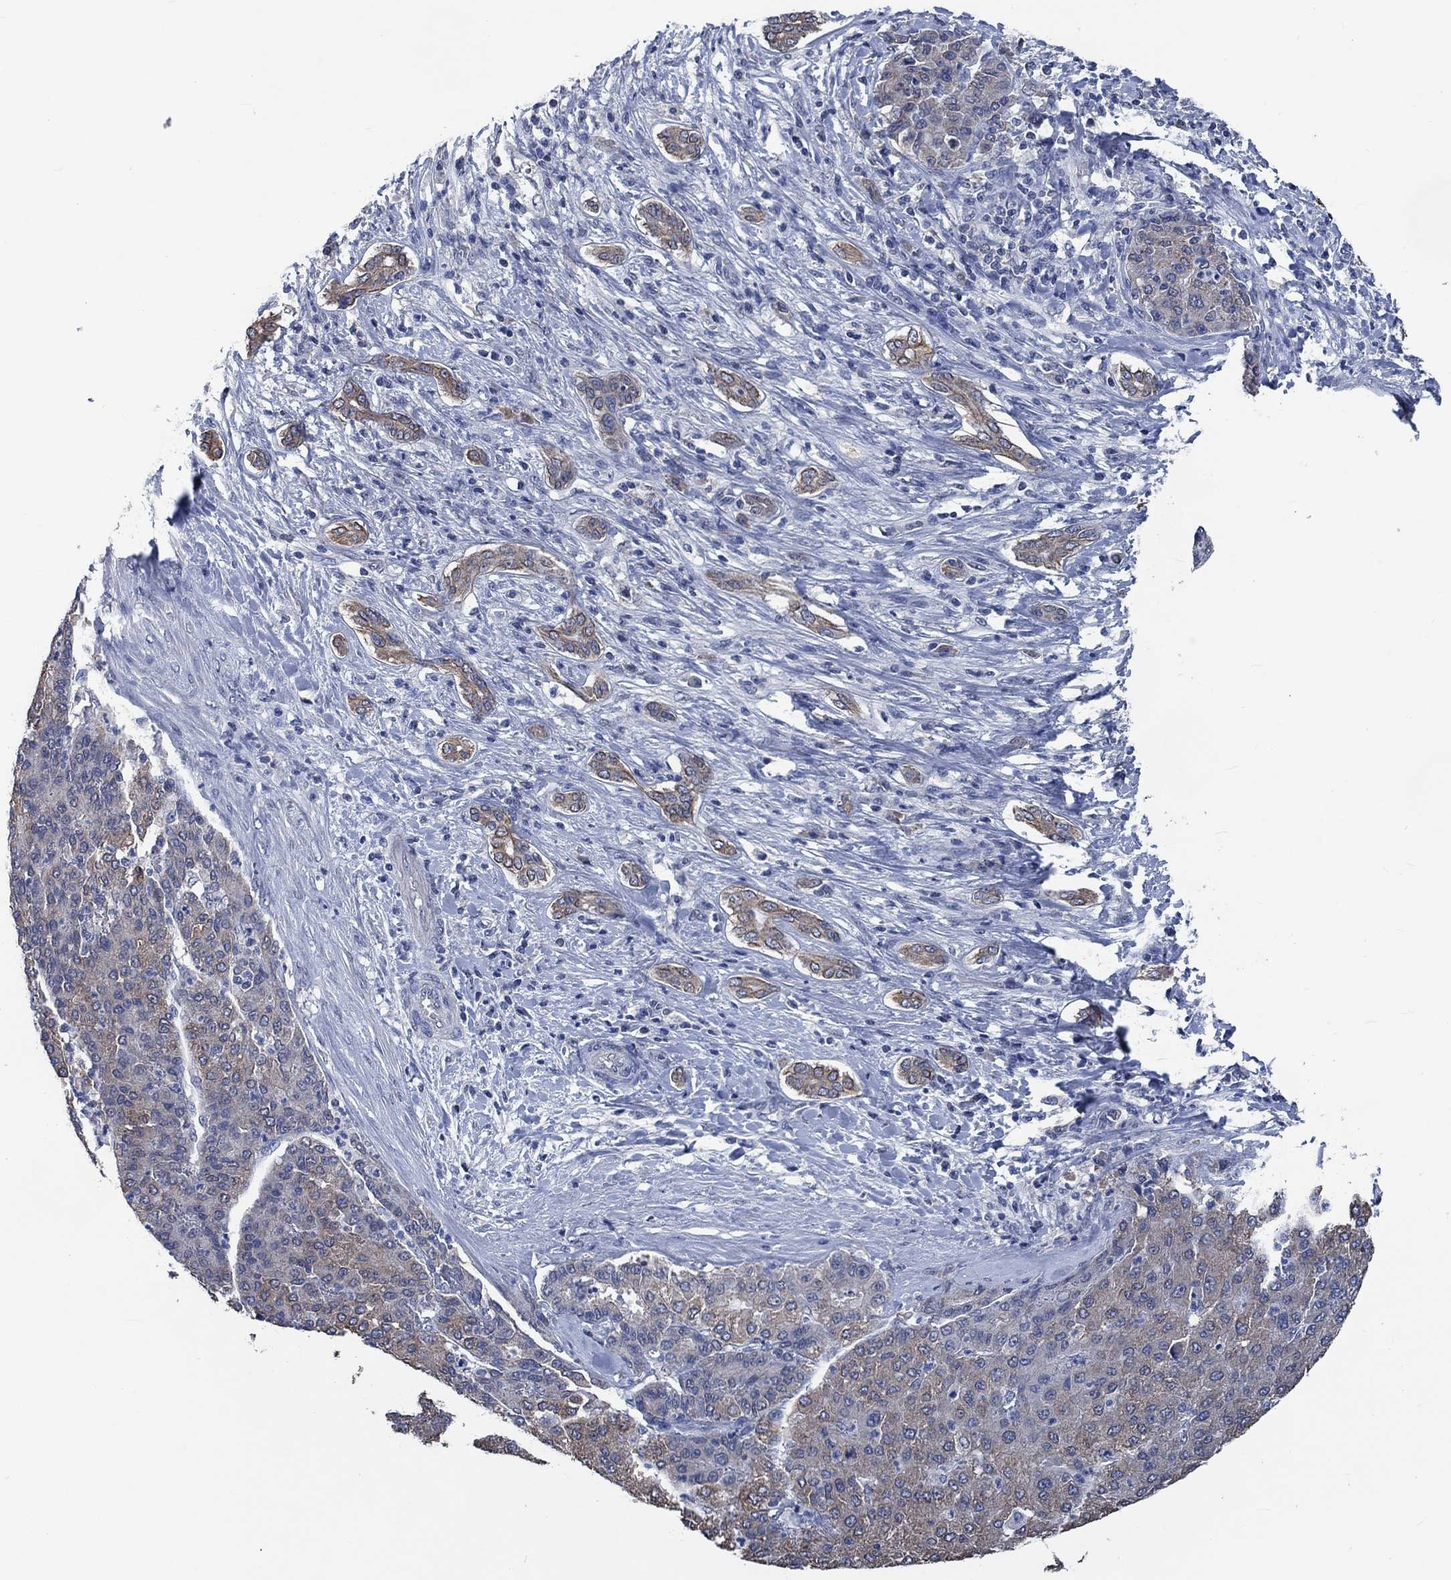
{"staining": {"intensity": "weak", "quantity": "25%-75%", "location": "cytoplasmic/membranous"}, "tissue": "liver cancer", "cell_type": "Tumor cells", "image_type": "cancer", "snomed": [{"axis": "morphology", "description": "Carcinoma, Hepatocellular, NOS"}, {"axis": "topography", "description": "Liver"}], "caption": "IHC (DAB) staining of human liver cancer reveals weak cytoplasmic/membranous protein staining in approximately 25%-75% of tumor cells.", "gene": "OBSCN", "patient": {"sex": "male", "age": 65}}